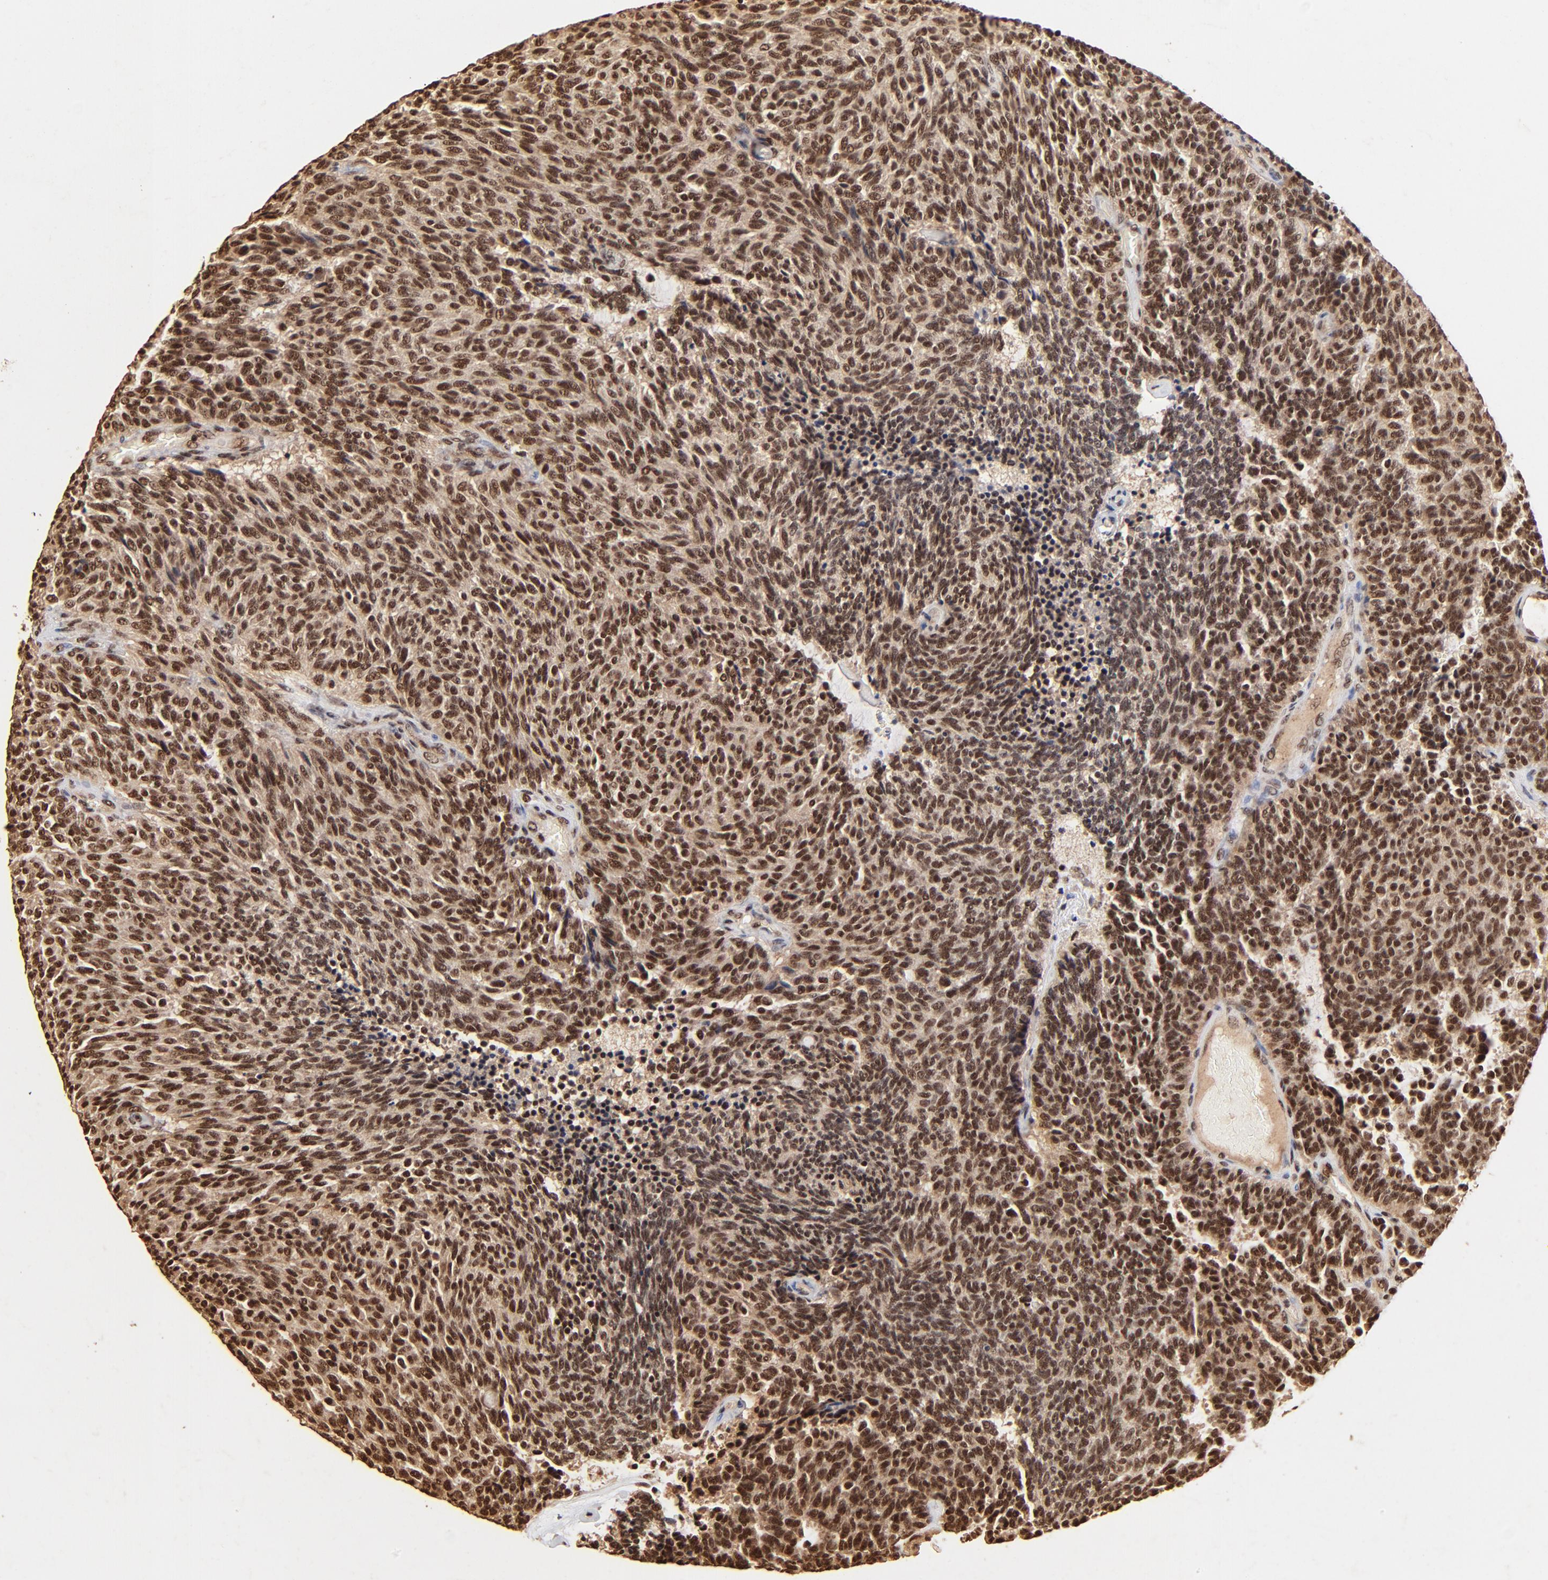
{"staining": {"intensity": "strong", "quantity": ">75%", "location": "cytoplasmic/membranous,nuclear"}, "tissue": "carcinoid", "cell_type": "Tumor cells", "image_type": "cancer", "snomed": [{"axis": "morphology", "description": "Carcinoid, malignant, NOS"}, {"axis": "topography", "description": "Pancreas"}], "caption": "A brown stain highlights strong cytoplasmic/membranous and nuclear positivity of a protein in malignant carcinoid tumor cells.", "gene": "MED12", "patient": {"sex": "female", "age": 54}}